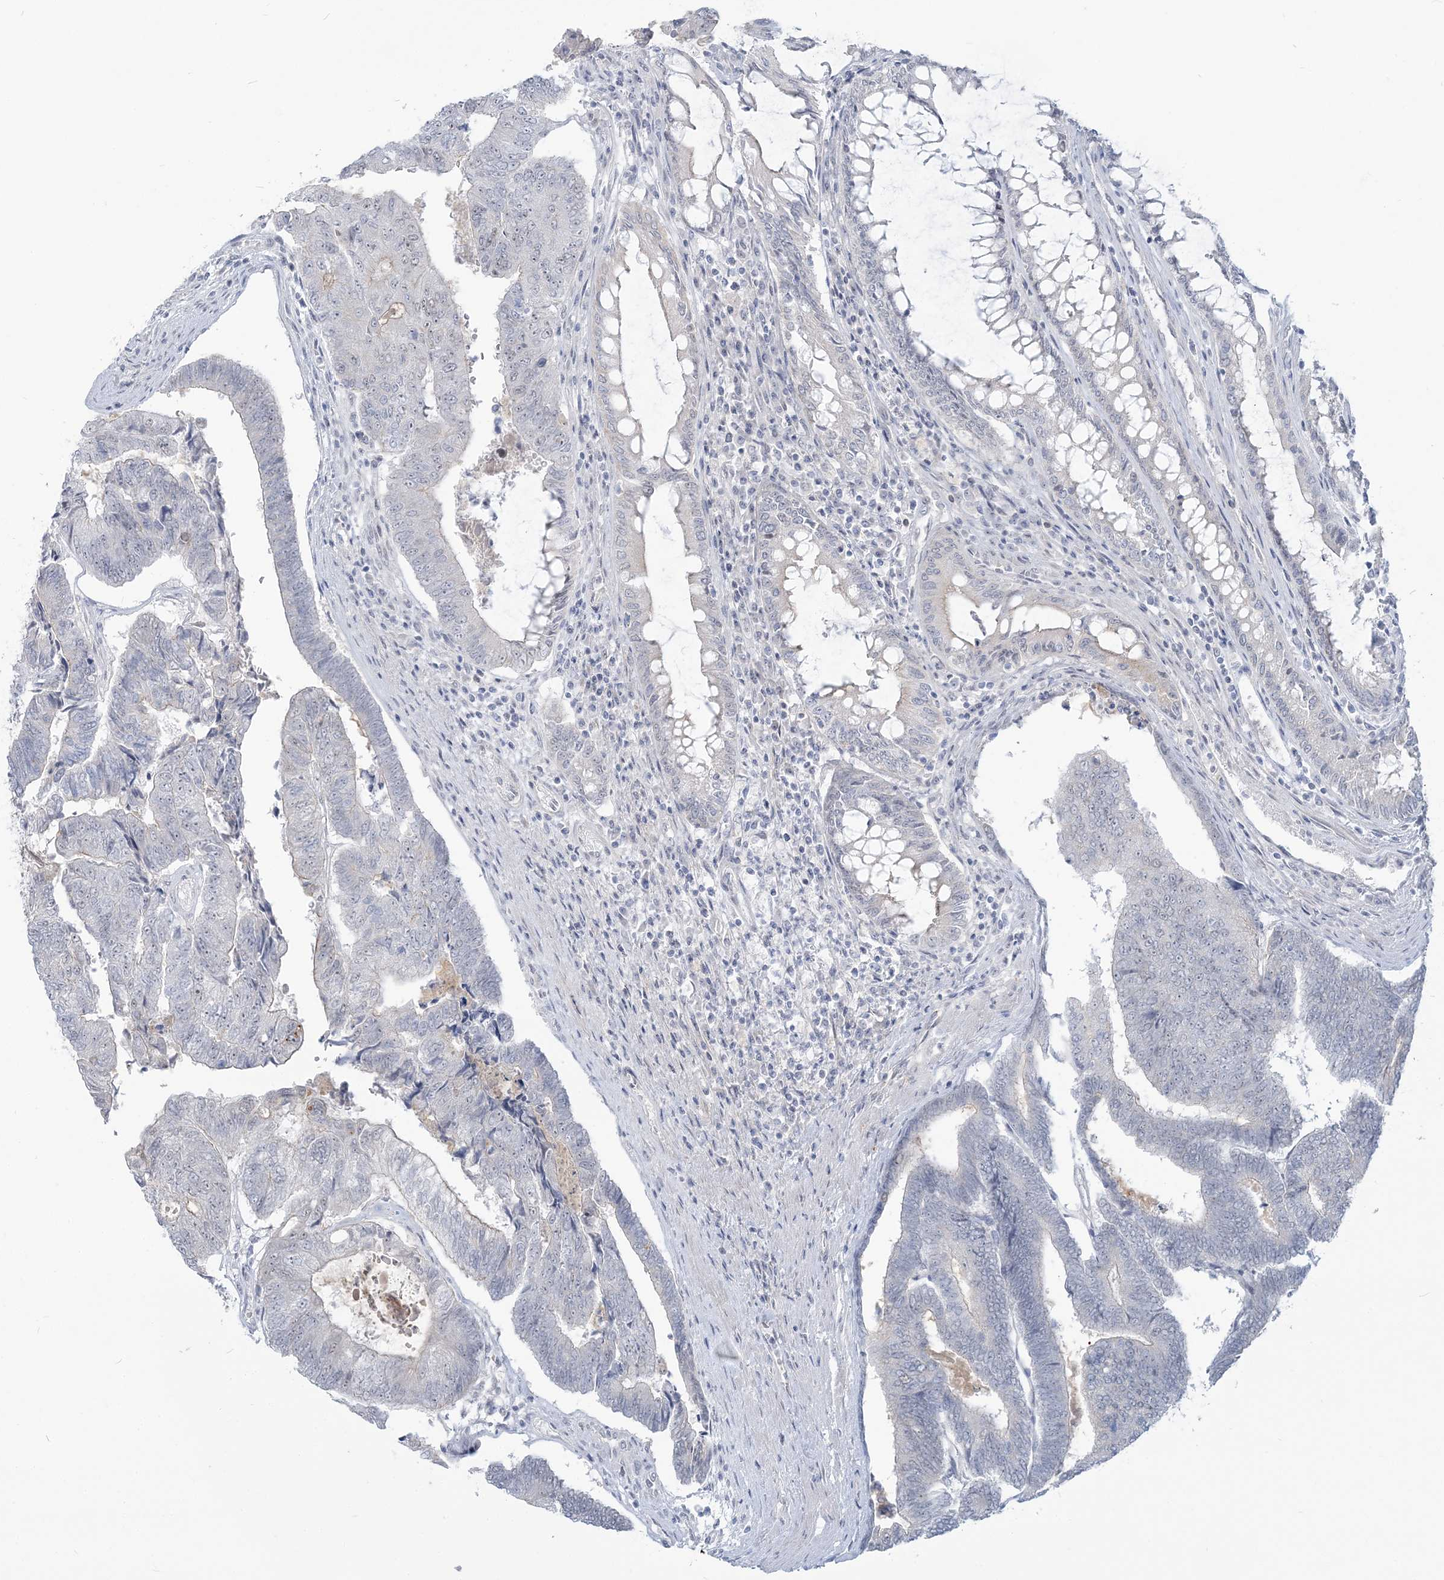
{"staining": {"intensity": "negative", "quantity": "none", "location": "none"}, "tissue": "colorectal cancer", "cell_type": "Tumor cells", "image_type": "cancer", "snomed": [{"axis": "morphology", "description": "Adenocarcinoma, NOS"}, {"axis": "topography", "description": "Colon"}], "caption": "An IHC photomicrograph of colorectal adenocarcinoma is shown. There is no staining in tumor cells of colorectal adenocarcinoma.", "gene": "SDAD1", "patient": {"sex": "female", "age": 67}}